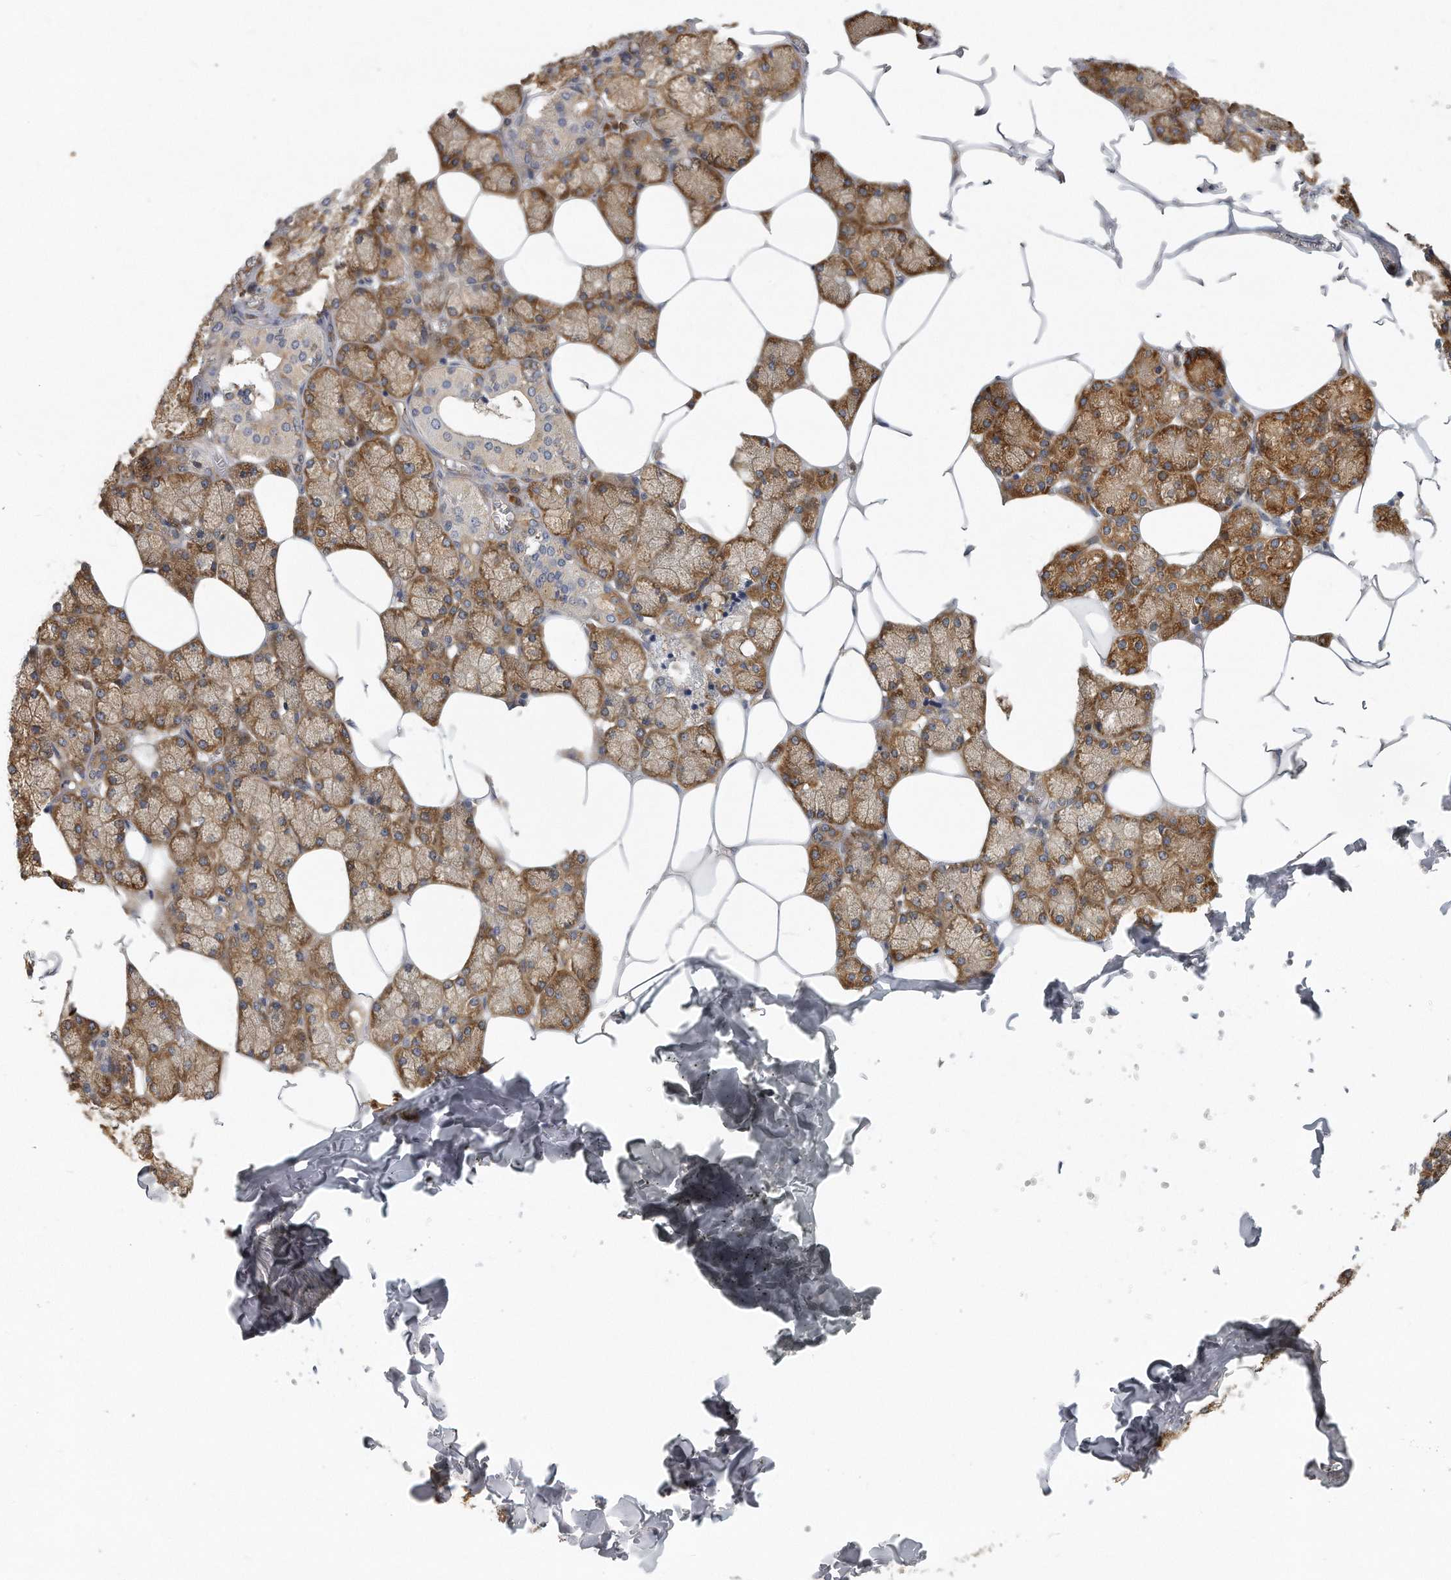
{"staining": {"intensity": "strong", "quantity": "25%-75%", "location": "cytoplasmic/membranous"}, "tissue": "salivary gland", "cell_type": "Glandular cells", "image_type": "normal", "snomed": [{"axis": "morphology", "description": "Normal tissue, NOS"}, {"axis": "topography", "description": "Salivary gland"}], "caption": "This image exhibits benign salivary gland stained with immunohistochemistry (IHC) to label a protein in brown. The cytoplasmic/membranous of glandular cells show strong positivity for the protein. Nuclei are counter-stained blue.", "gene": "EIF3I", "patient": {"sex": "male", "age": 62}}